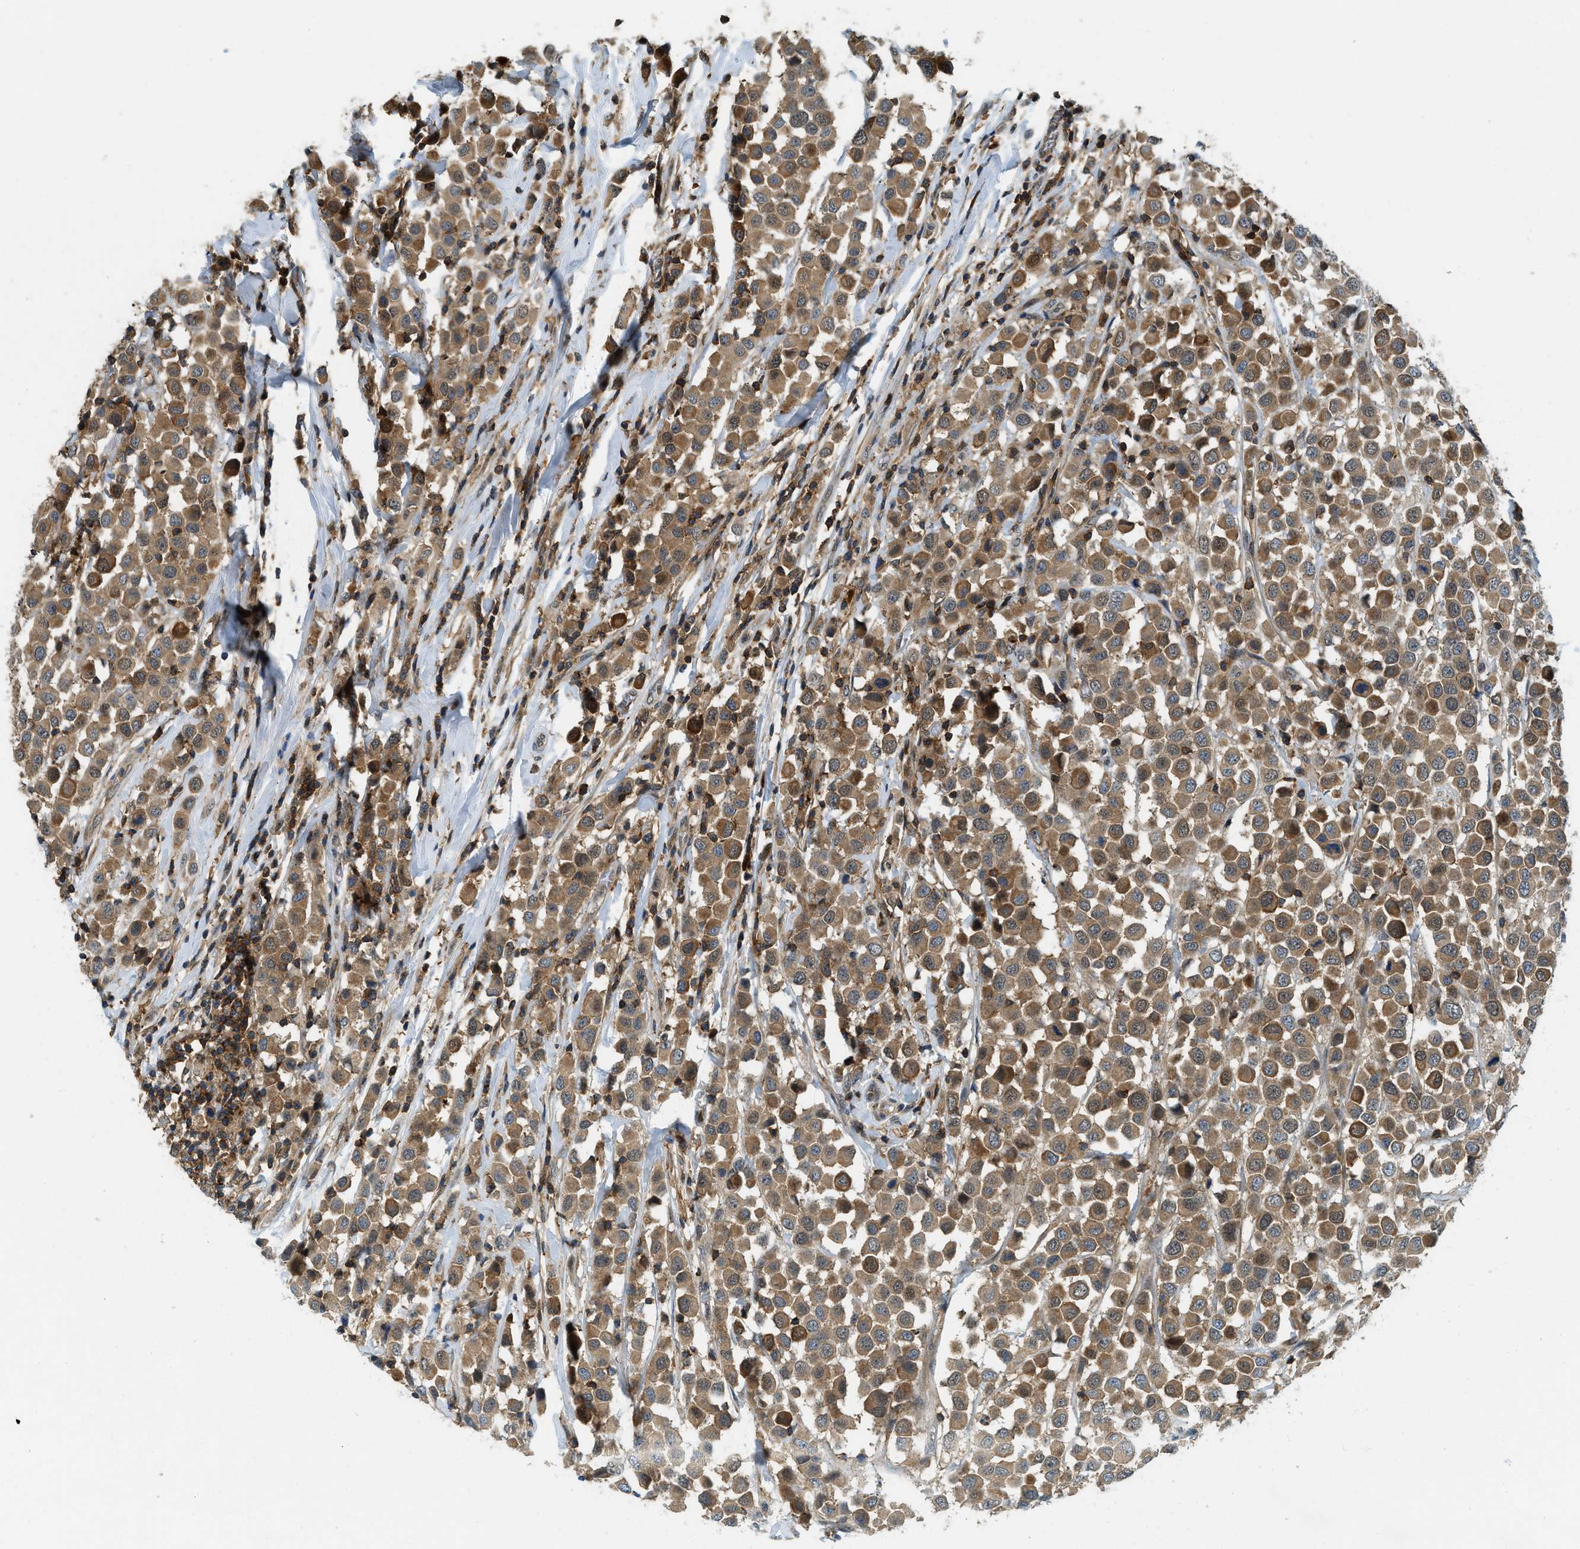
{"staining": {"intensity": "moderate", "quantity": ">75%", "location": "cytoplasmic/membranous,nuclear"}, "tissue": "breast cancer", "cell_type": "Tumor cells", "image_type": "cancer", "snomed": [{"axis": "morphology", "description": "Duct carcinoma"}, {"axis": "topography", "description": "Breast"}], "caption": "Approximately >75% of tumor cells in breast infiltrating ductal carcinoma display moderate cytoplasmic/membranous and nuclear protein staining as visualized by brown immunohistochemical staining.", "gene": "GMPPB", "patient": {"sex": "female", "age": 61}}